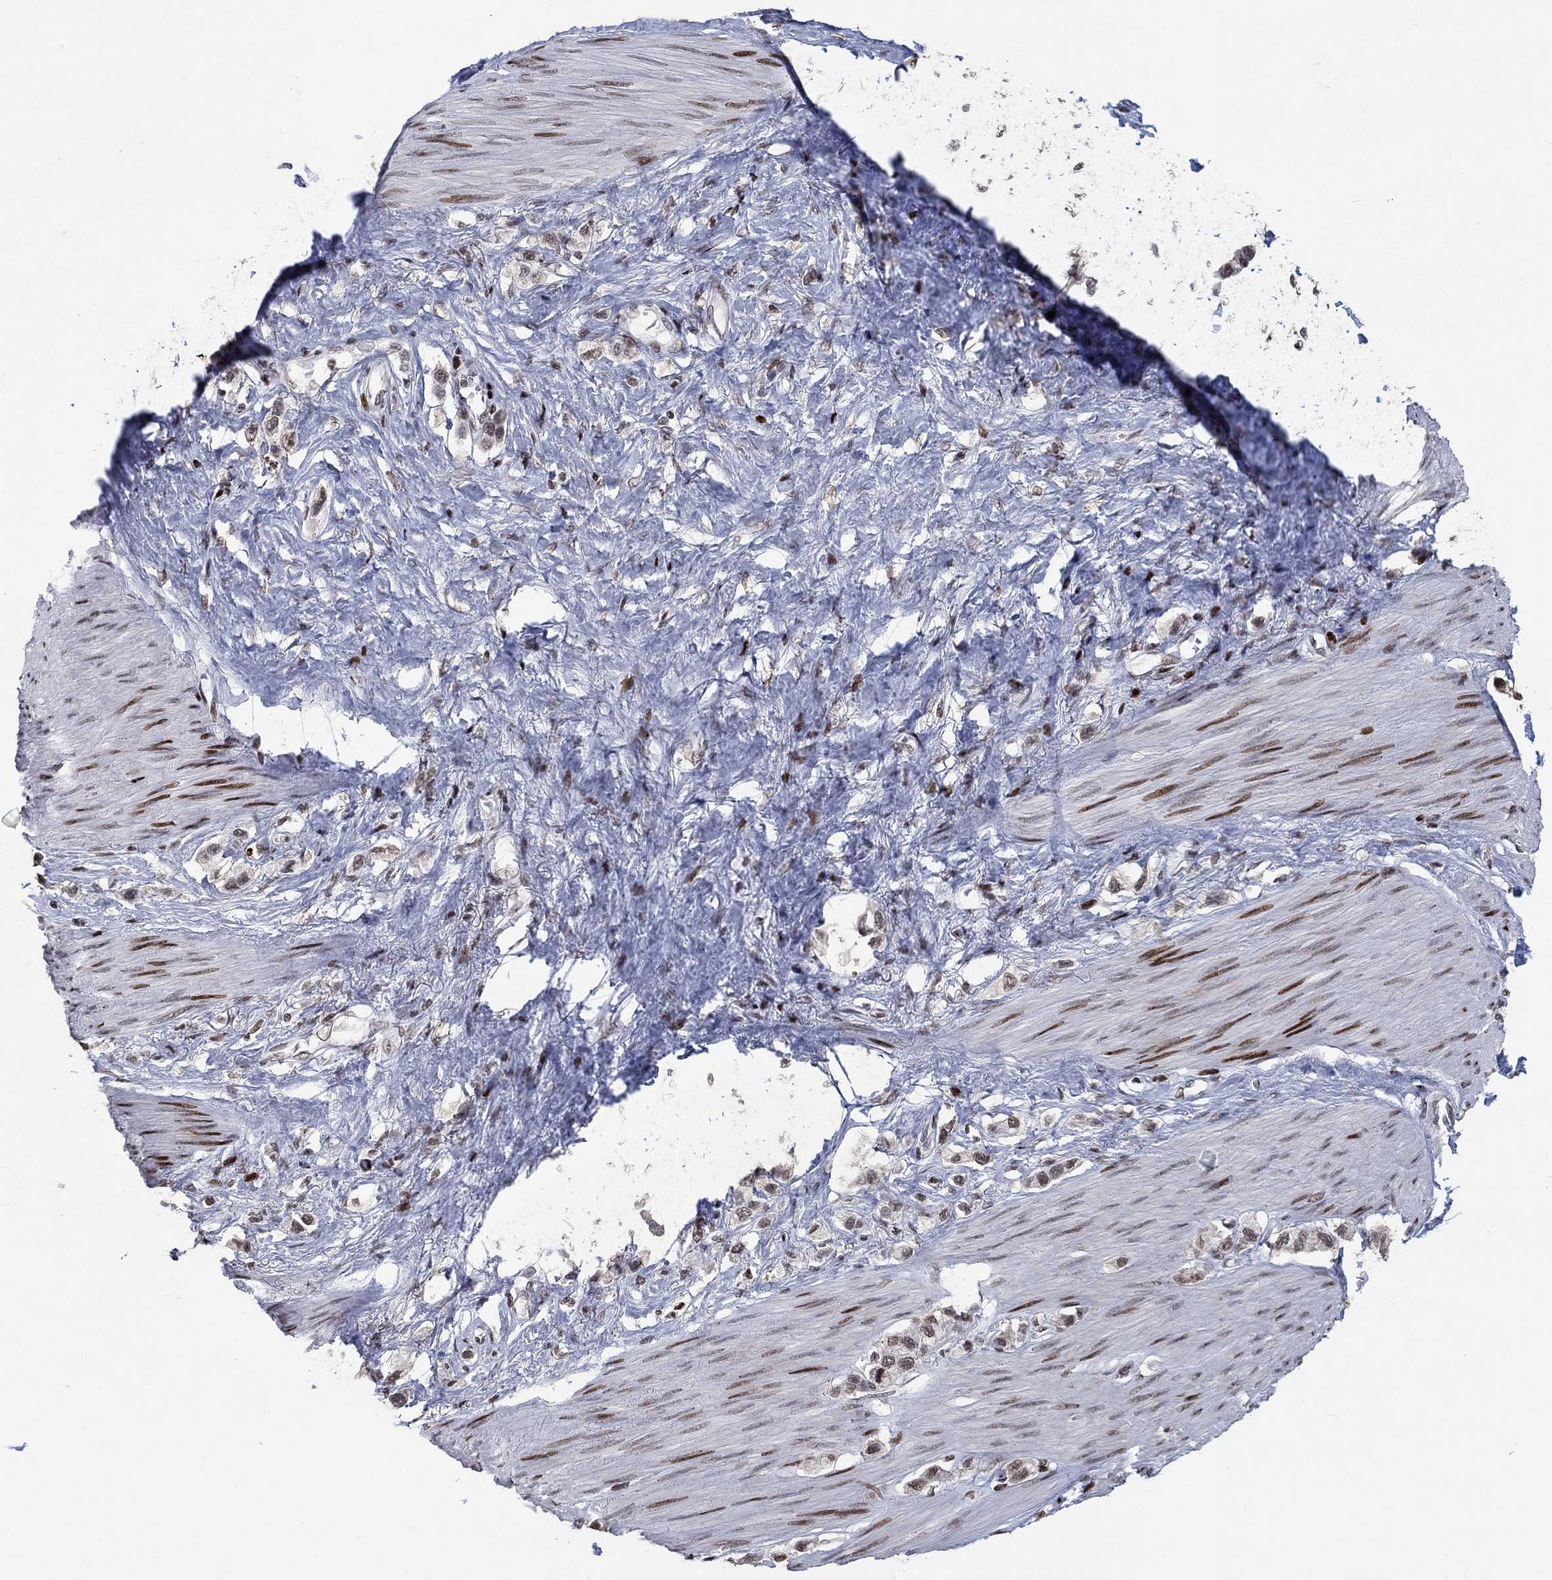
{"staining": {"intensity": "moderate", "quantity": "<25%", "location": "nuclear"}, "tissue": "stomach cancer", "cell_type": "Tumor cells", "image_type": "cancer", "snomed": [{"axis": "morphology", "description": "Normal tissue, NOS"}, {"axis": "morphology", "description": "Adenocarcinoma, NOS"}, {"axis": "morphology", "description": "Adenocarcinoma, High grade"}, {"axis": "topography", "description": "Stomach, upper"}, {"axis": "topography", "description": "Stomach"}], "caption": "Protein staining of adenocarcinoma (stomach) tissue reveals moderate nuclear expression in about <25% of tumor cells.", "gene": "SRSF3", "patient": {"sex": "female", "age": 65}}